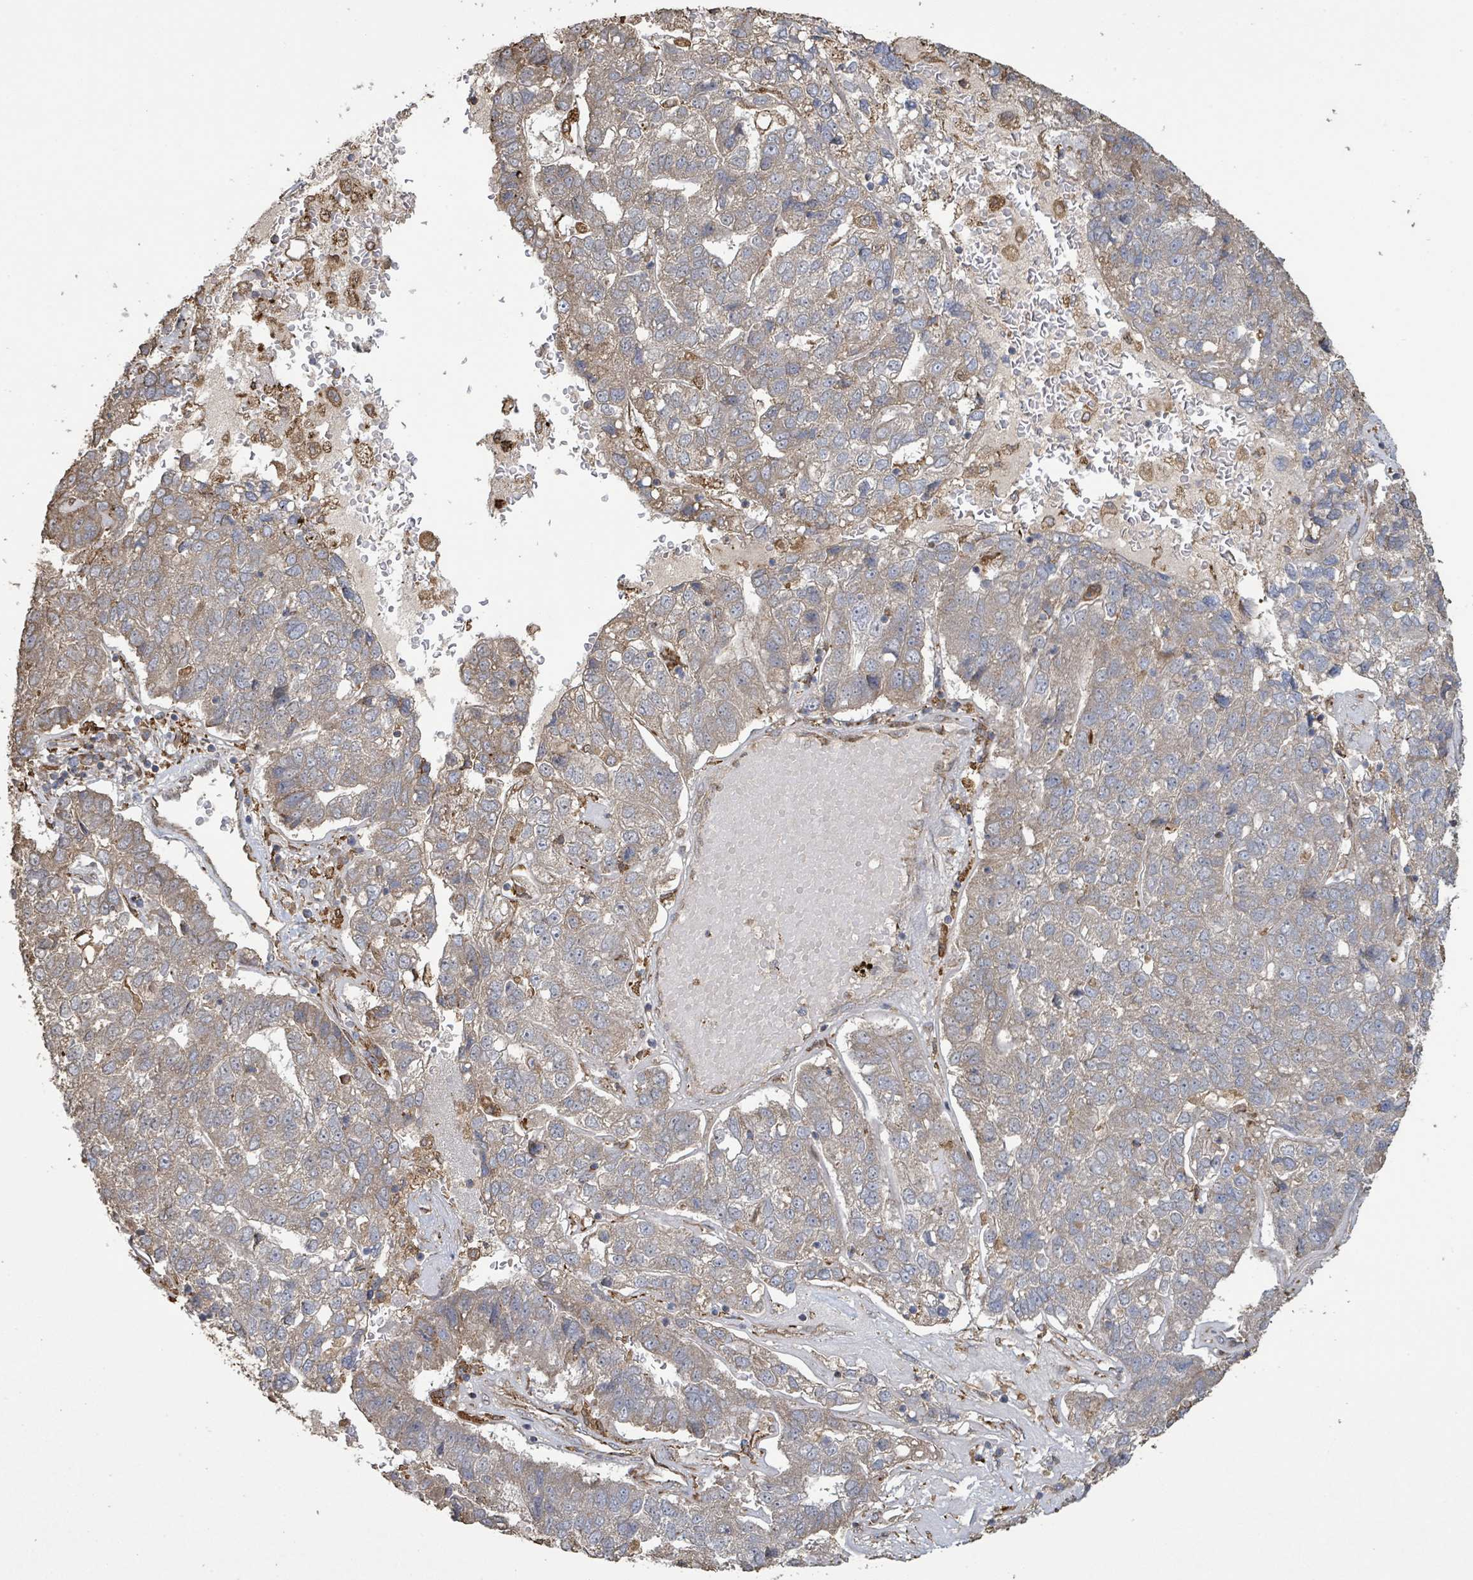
{"staining": {"intensity": "weak", "quantity": "<25%", "location": "cytoplasmic/membranous"}, "tissue": "pancreatic cancer", "cell_type": "Tumor cells", "image_type": "cancer", "snomed": [{"axis": "morphology", "description": "Adenocarcinoma, NOS"}, {"axis": "topography", "description": "Pancreas"}], "caption": "High power microscopy image of an immunohistochemistry photomicrograph of pancreatic cancer, revealing no significant staining in tumor cells.", "gene": "ARPIN", "patient": {"sex": "female", "age": 61}}